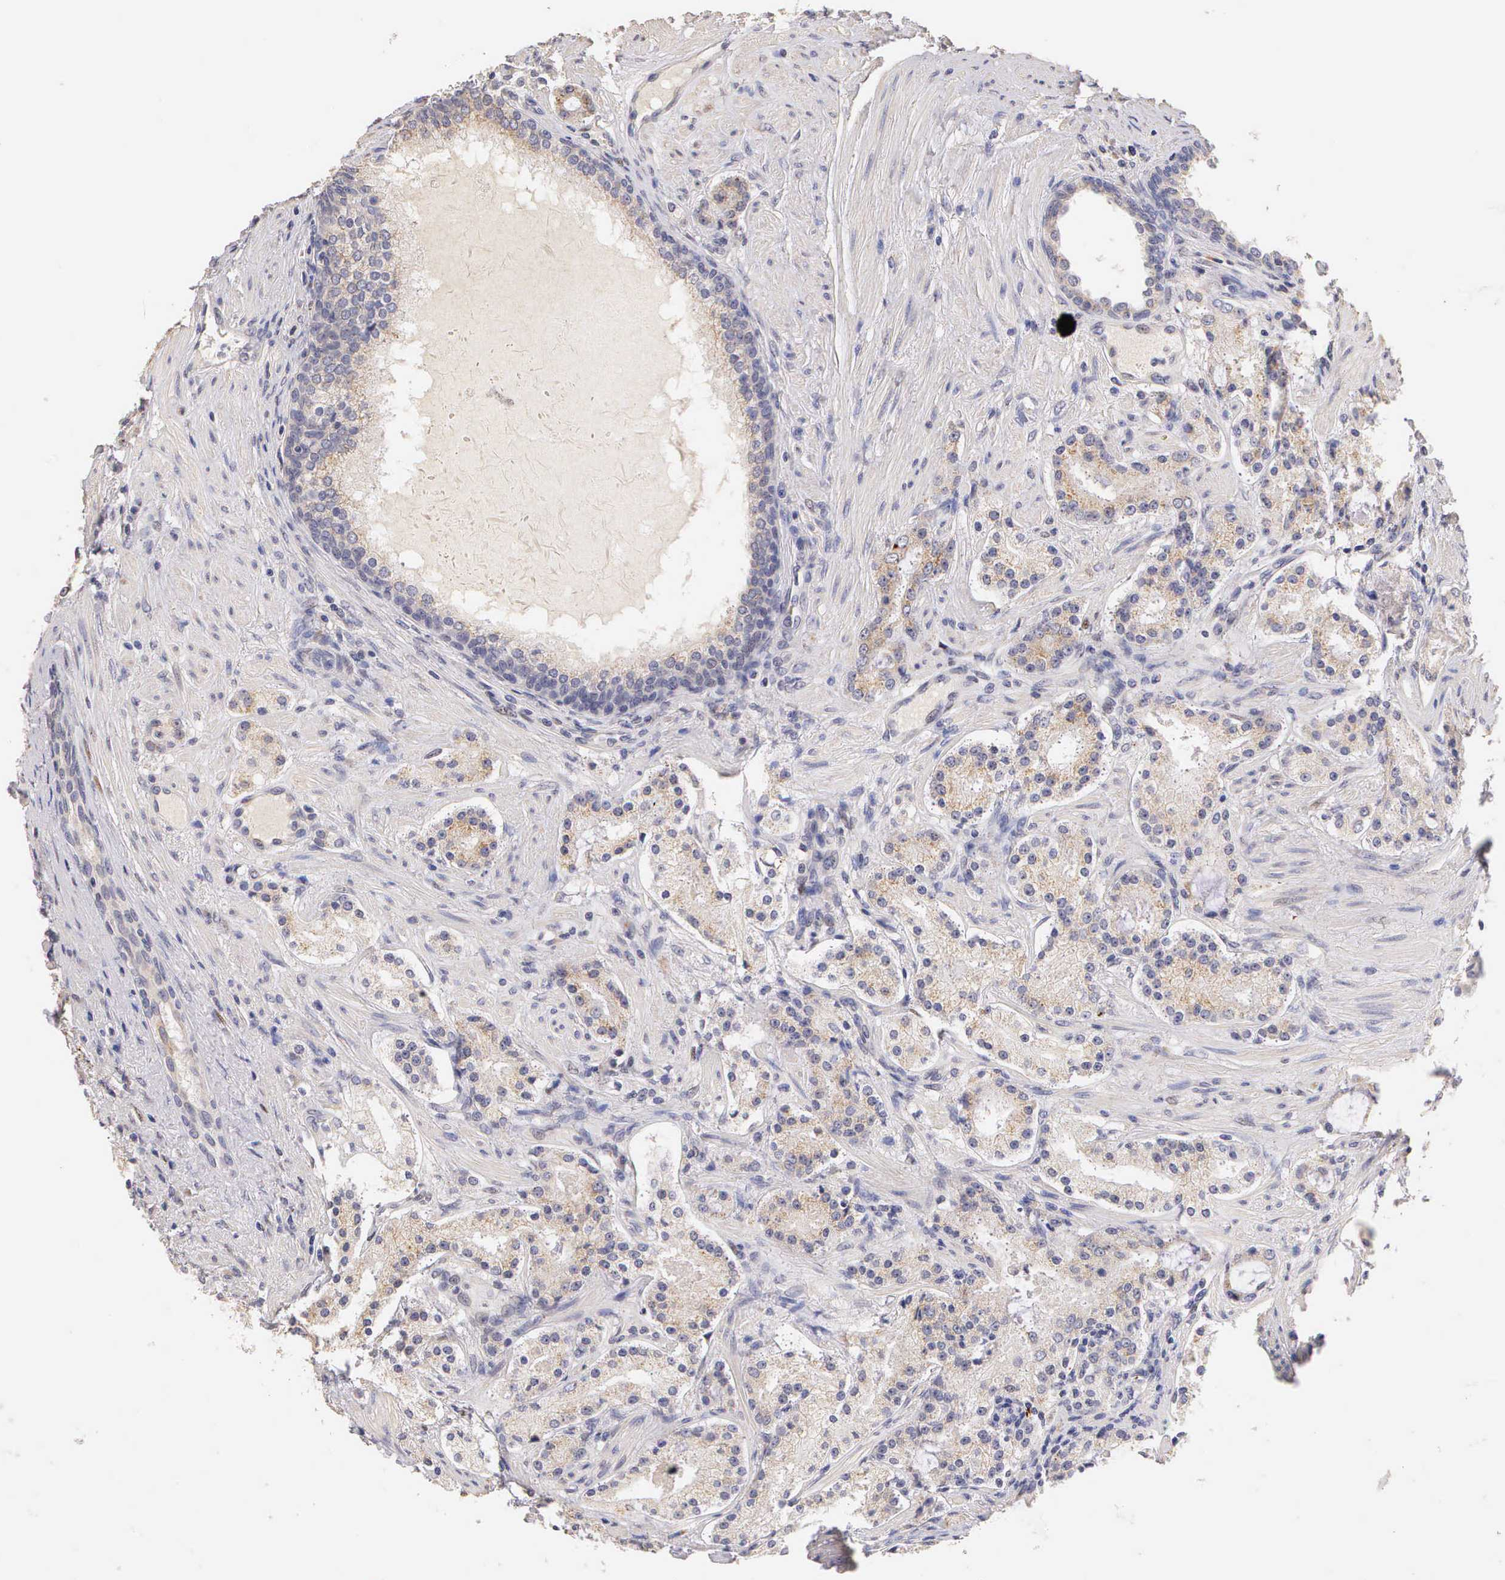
{"staining": {"intensity": "weak", "quantity": "<25%", "location": "cytoplasmic/membranous"}, "tissue": "prostate cancer", "cell_type": "Tumor cells", "image_type": "cancer", "snomed": [{"axis": "morphology", "description": "Adenocarcinoma, Medium grade"}, {"axis": "topography", "description": "Prostate"}], "caption": "The immunohistochemistry (IHC) image has no significant positivity in tumor cells of prostate adenocarcinoma (medium-grade) tissue.", "gene": "ESR1", "patient": {"sex": "male", "age": 72}}